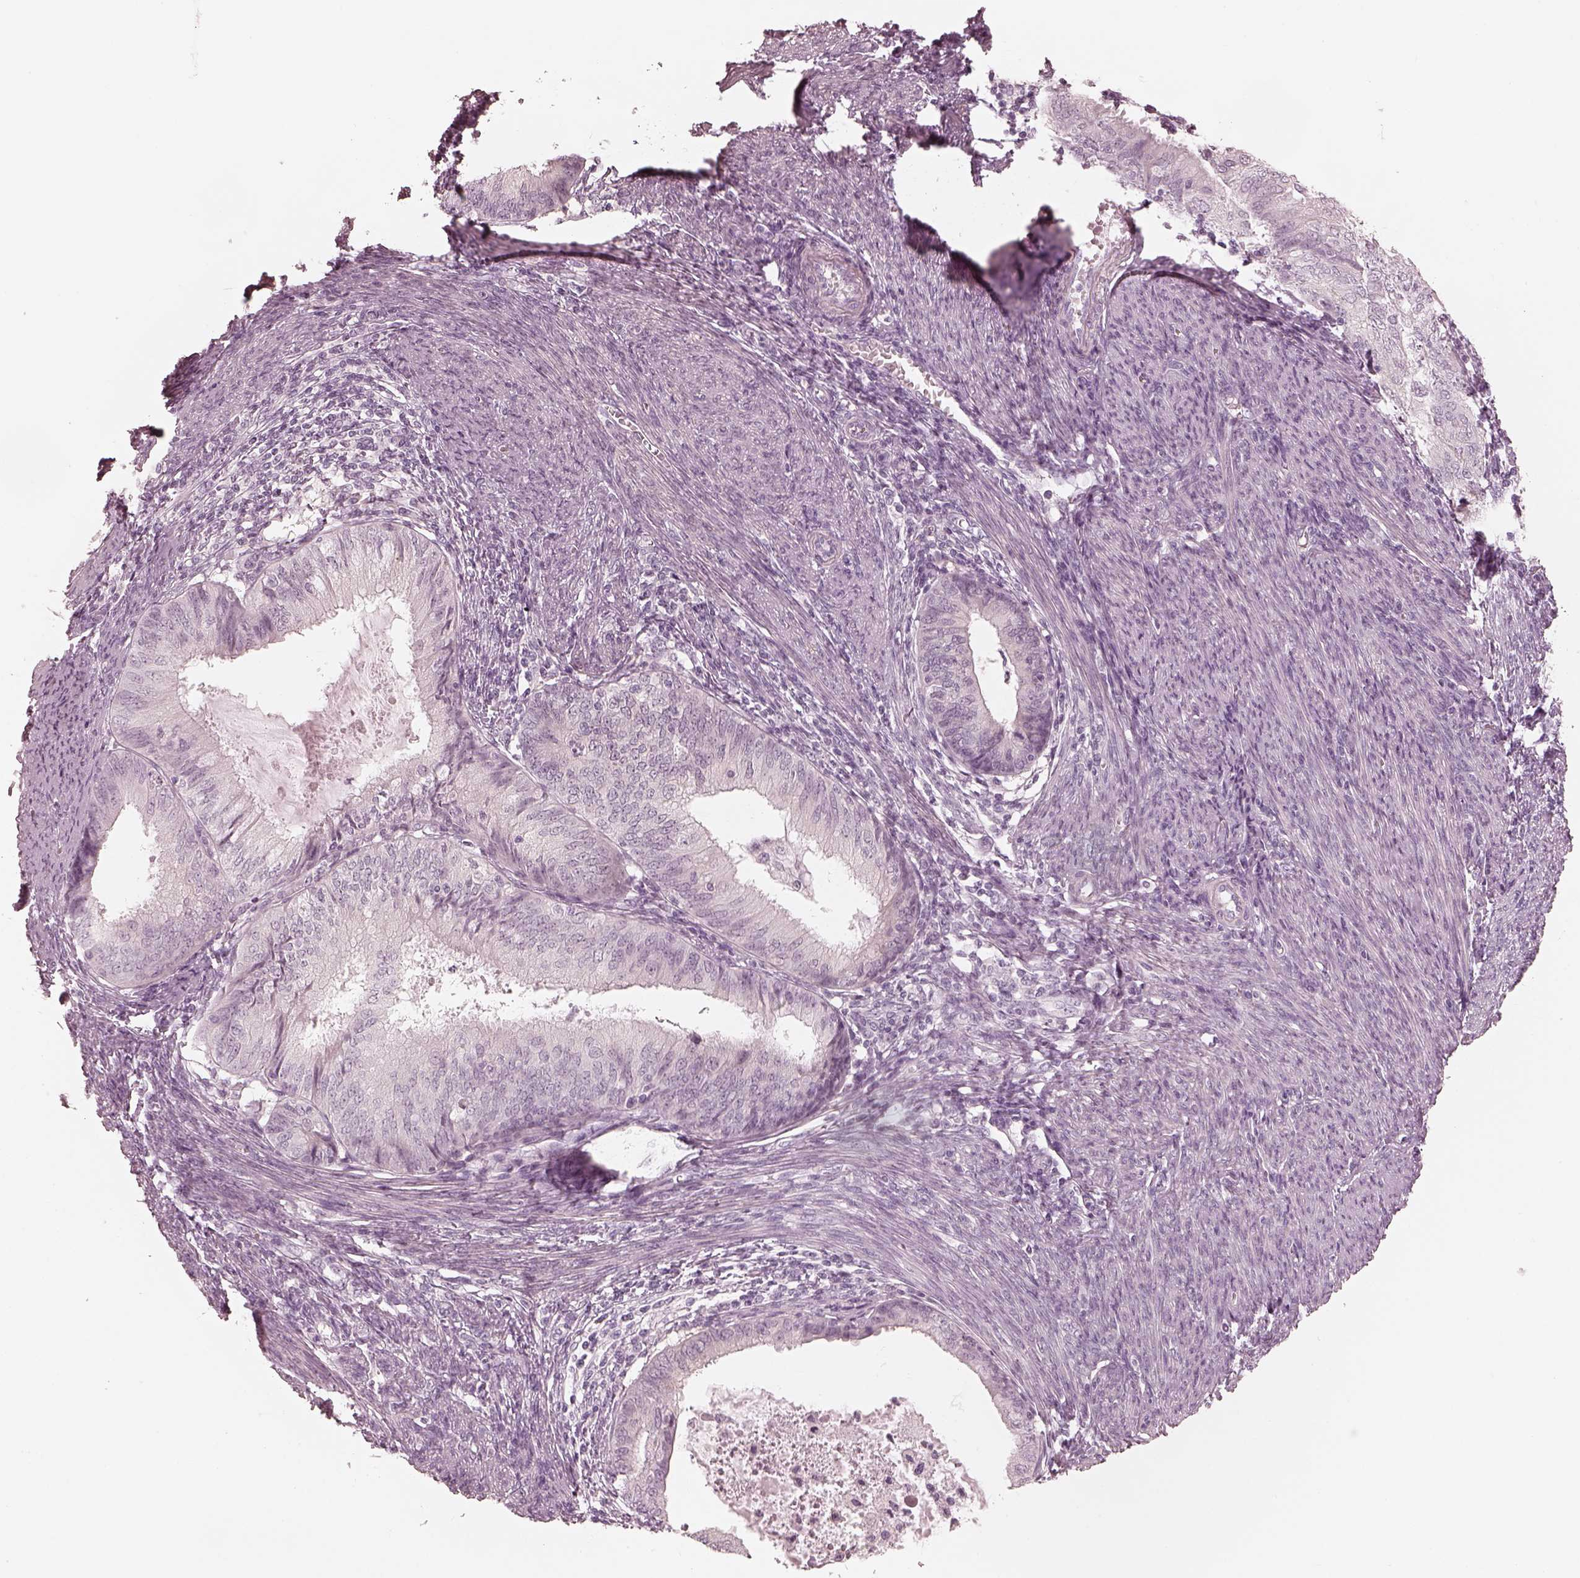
{"staining": {"intensity": "negative", "quantity": "none", "location": "none"}, "tissue": "endometrial cancer", "cell_type": "Tumor cells", "image_type": "cancer", "snomed": [{"axis": "morphology", "description": "Adenocarcinoma, NOS"}, {"axis": "topography", "description": "Endometrium"}], "caption": "Immunohistochemistry photomicrograph of neoplastic tissue: human endometrial cancer (adenocarcinoma) stained with DAB exhibits no significant protein staining in tumor cells.", "gene": "CALR3", "patient": {"sex": "female", "age": 57}}